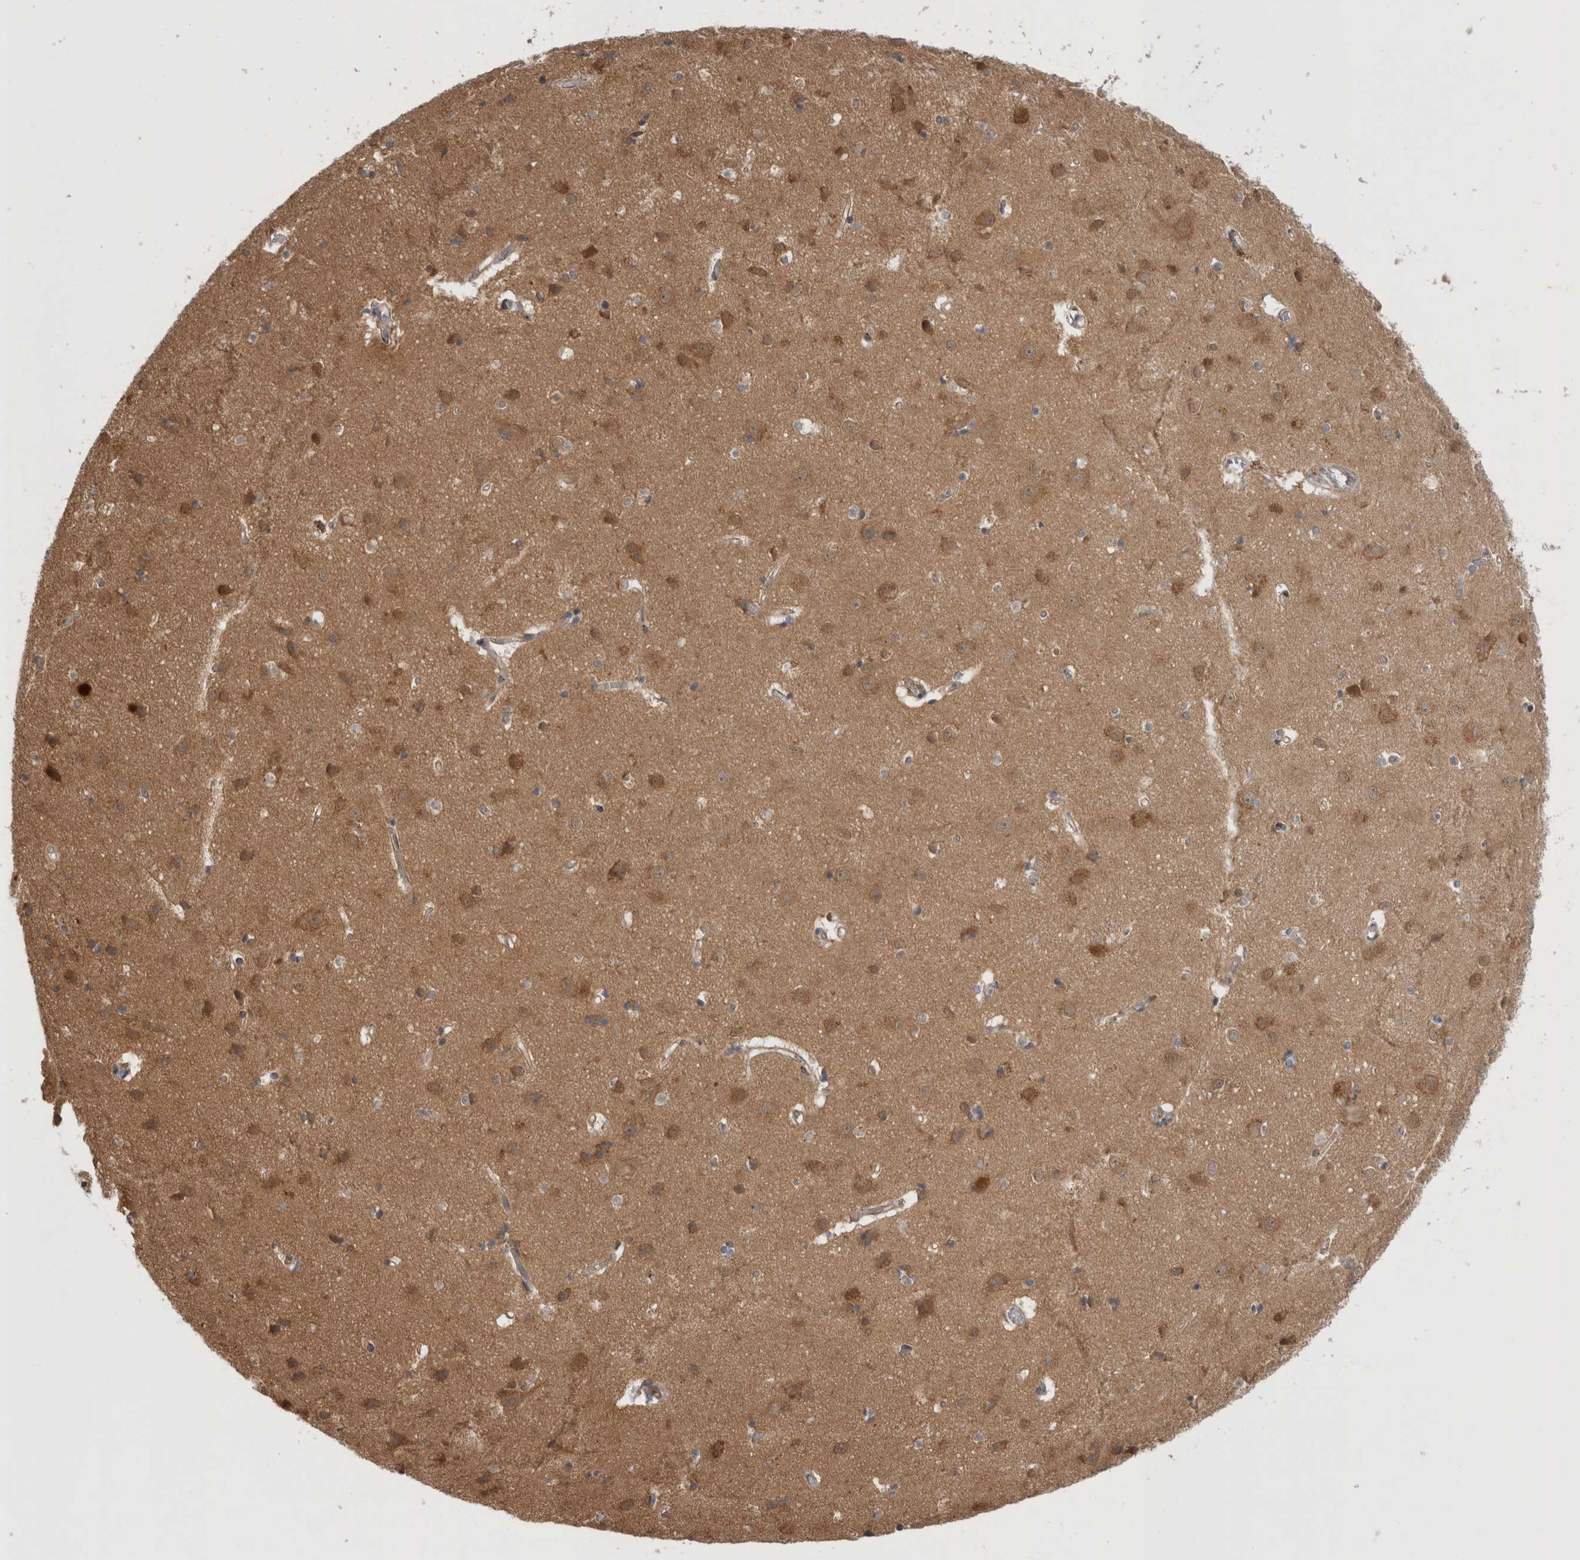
{"staining": {"intensity": "negative", "quantity": "none", "location": "none"}, "tissue": "cerebral cortex", "cell_type": "Endothelial cells", "image_type": "normal", "snomed": [{"axis": "morphology", "description": "Normal tissue, NOS"}, {"axis": "topography", "description": "Cerebral cortex"}], "caption": "IHC of benign cerebral cortex shows no expression in endothelial cells. Brightfield microscopy of IHC stained with DAB (brown) and hematoxylin (blue), captured at high magnification.", "gene": "ASTN2", "patient": {"sex": "male", "age": 54}}